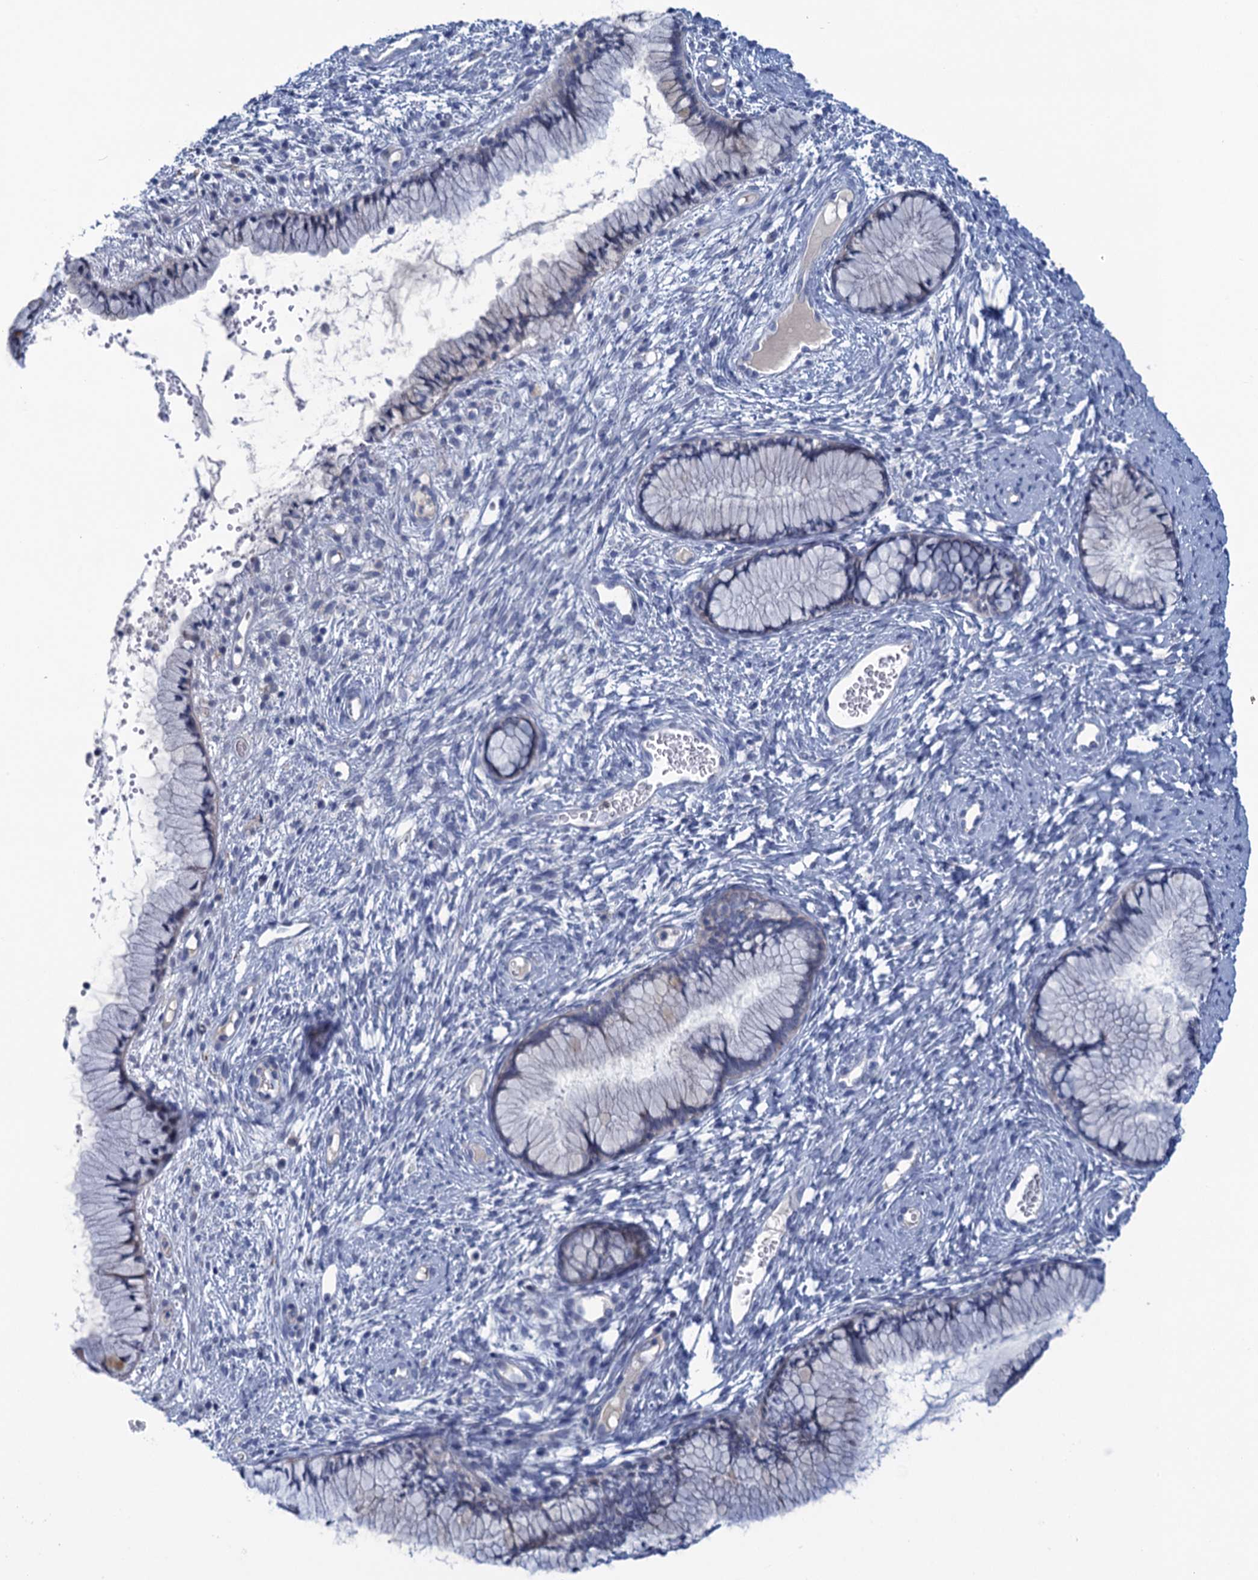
{"staining": {"intensity": "weak", "quantity": "25%-75%", "location": "cytoplasmic/membranous"}, "tissue": "cervix", "cell_type": "Glandular cells", "image_type": "normal", "snomed": [{"axis": "morphology", "description": "Normal tissue, NOS"}, {"axis": "topography", "description": "Cervix"}], "caption": "Immunohistochemical staining of unremarkable human cervix exhibits low levels of weak cytoplasmic/membranous expression in approximately 25%-75% of glandular cells.", "gene": "SCEL", "patient": {"sex": "female", "age": 42}}